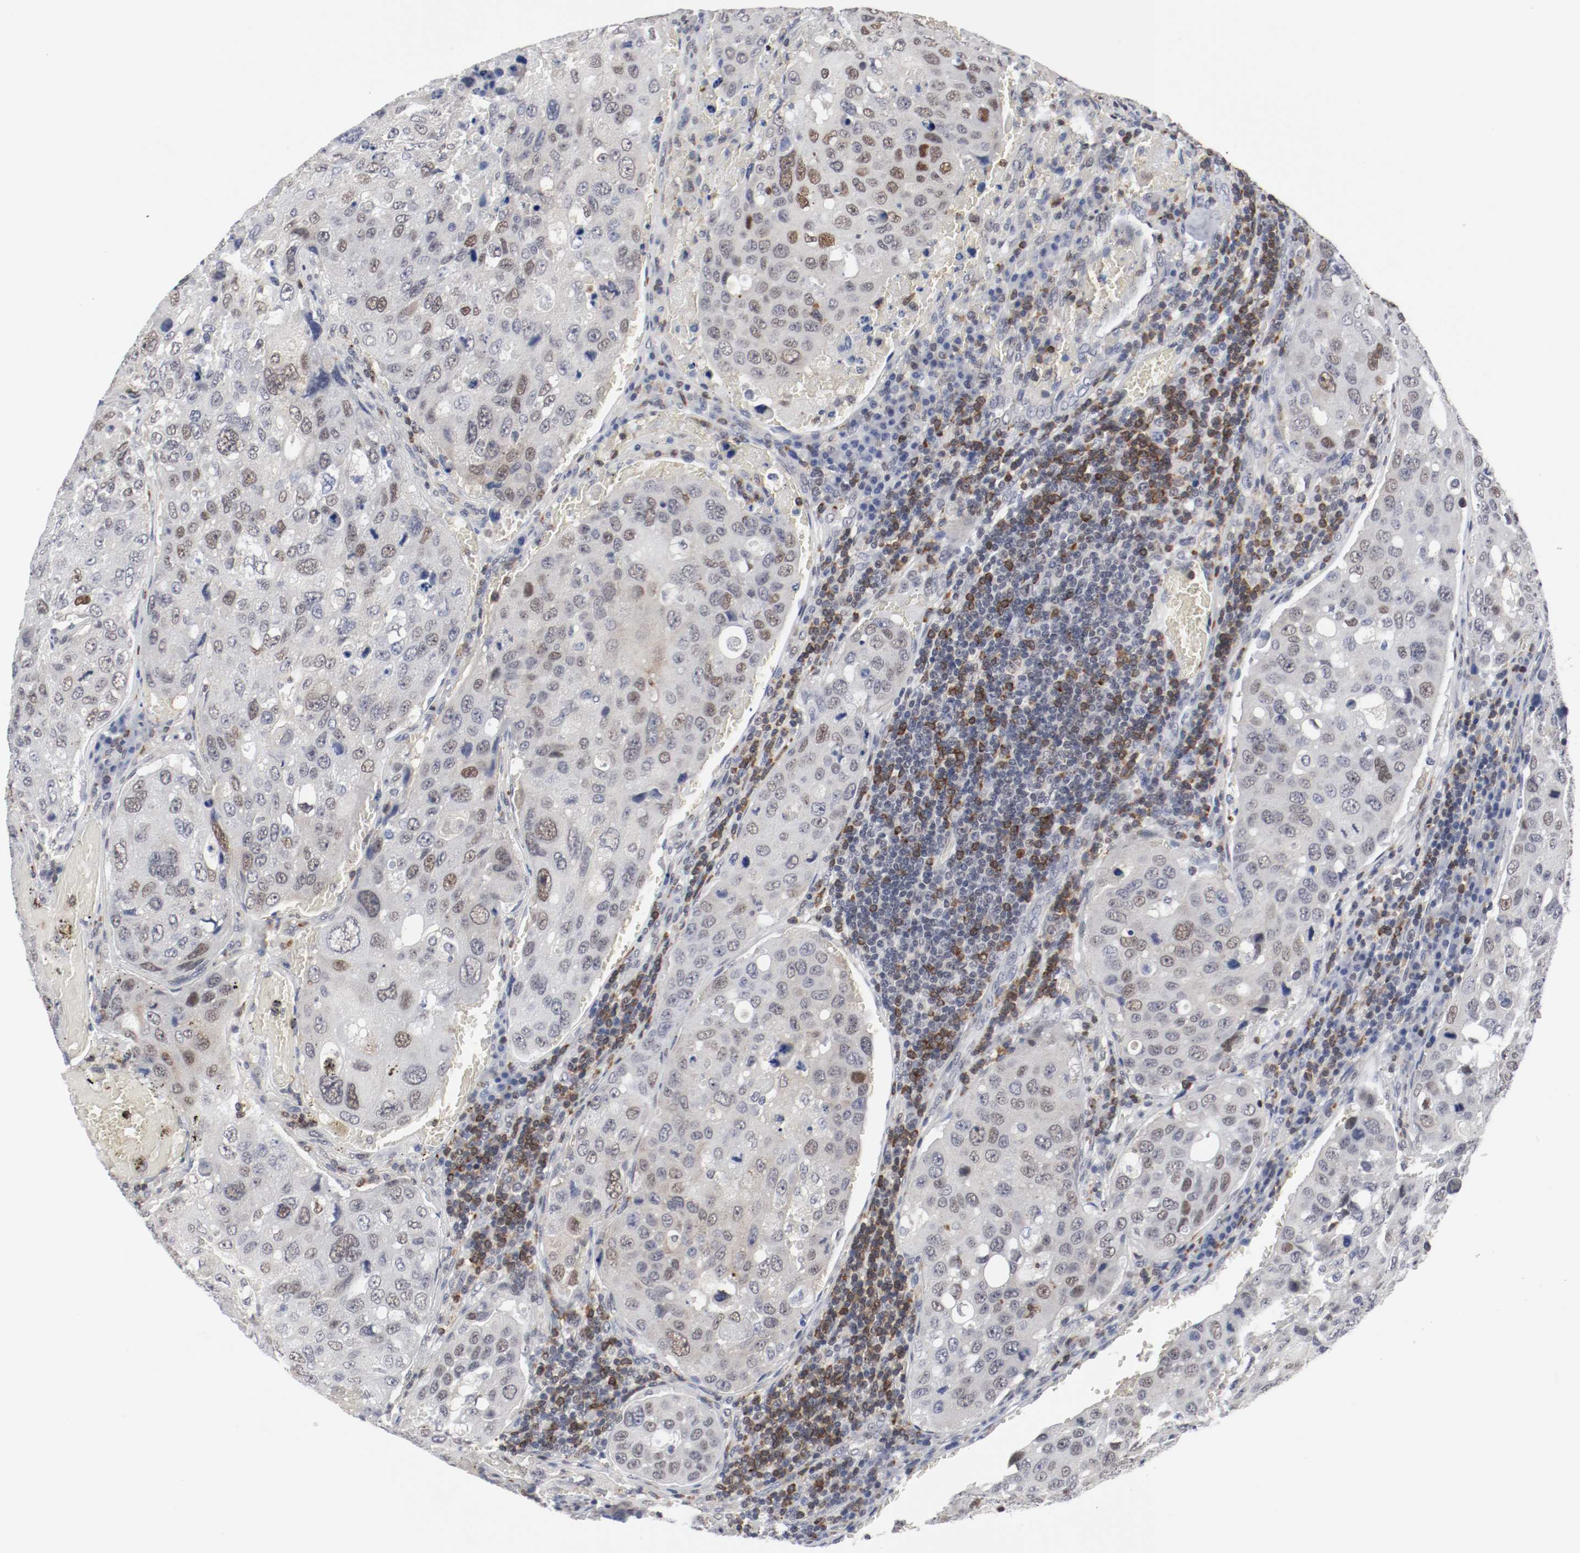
{"staining": {"intensity": "weak", "quantity": "<25%", "location": "nuclear"}, "tissue": "urothelial cancer", "cell_type": "Tumor cells", "image_type": "cancer", "snomed": [{"axis": "morphology", "description": "Urothelial carcinoma, High grade"}, {"axis": "topography", "description": "Lymph node"}, {"axis": "topography", "description": "Urinary bladder"}], "caption": "Micrograph shows no significant protein positivity in tumor cells of urothelial cancer.", "gene": "JUND", "patient": {"sex": "male", "age": 51}}